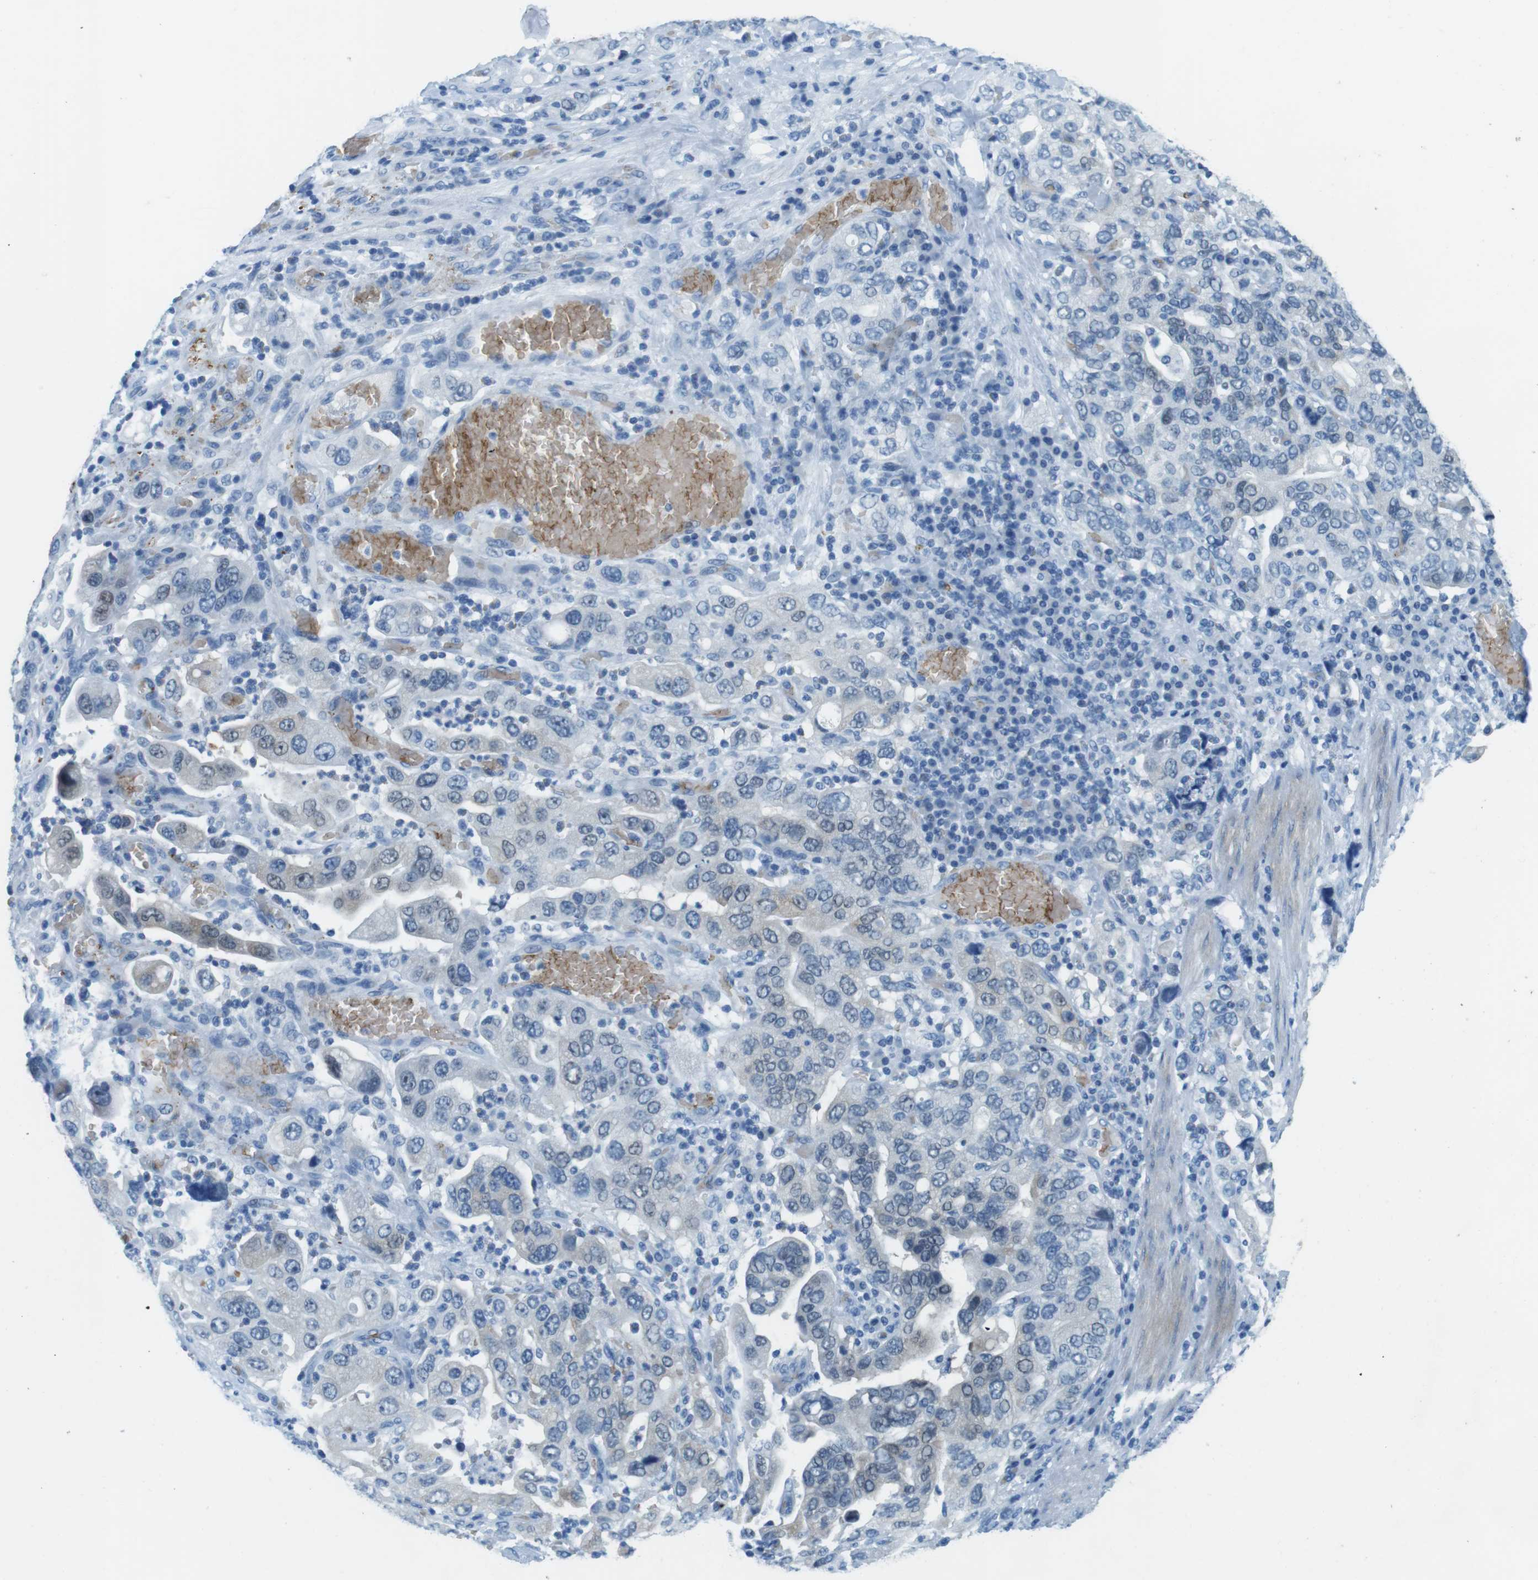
{"staining": {"intensity": "negative", "quantity": "none", "location": "none"}, "tissue": "stomach cancer", "cell_type": "Tumor cells", "image_type": "cancer", "snomed": [{"axis": "morphology", "description": "Adenocarcinoma, NOS"}, {"axis": "topography", "description": "Stomach, upper"}], "caption": "This is an immunohistochemistry image of human stomach adenocarcinoma. There is no positivity in tumor cells.", "gene": "TFAP2C", "patient": {"sex": "male", "age": 62}}